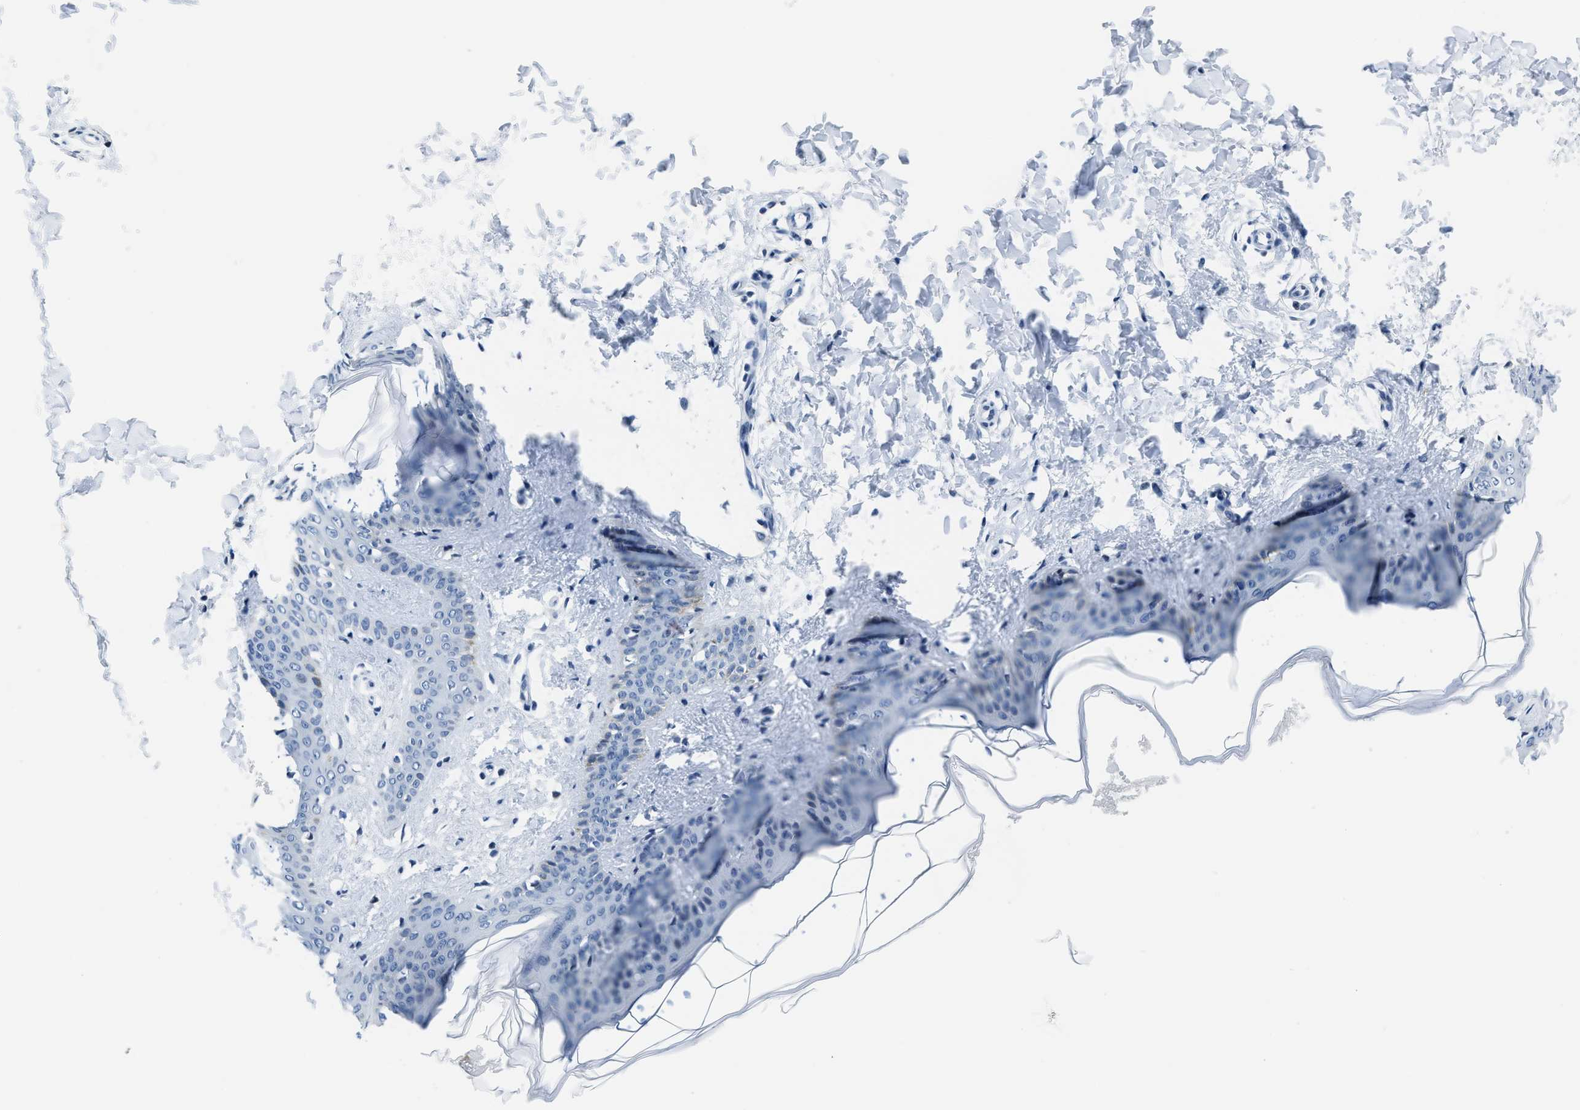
{"staining": {"intensity": "negative", "quantity": "none", "location": "none"}, "tissue": "skin", "cell_type": "Fibroblasts", "image_type": "normal", "snomed": [{"axis": "morphology", "description": "Normal tissue, NOS"}, {"axis": "topography", "description": "Skin"}], "caption": "This is an immunohistochemistry (IHC) micrograph of benign skin. There is no positivity in fibroblasts.", "gene": "ASZ1", "patient": {"sex": "female", "age": 17}}